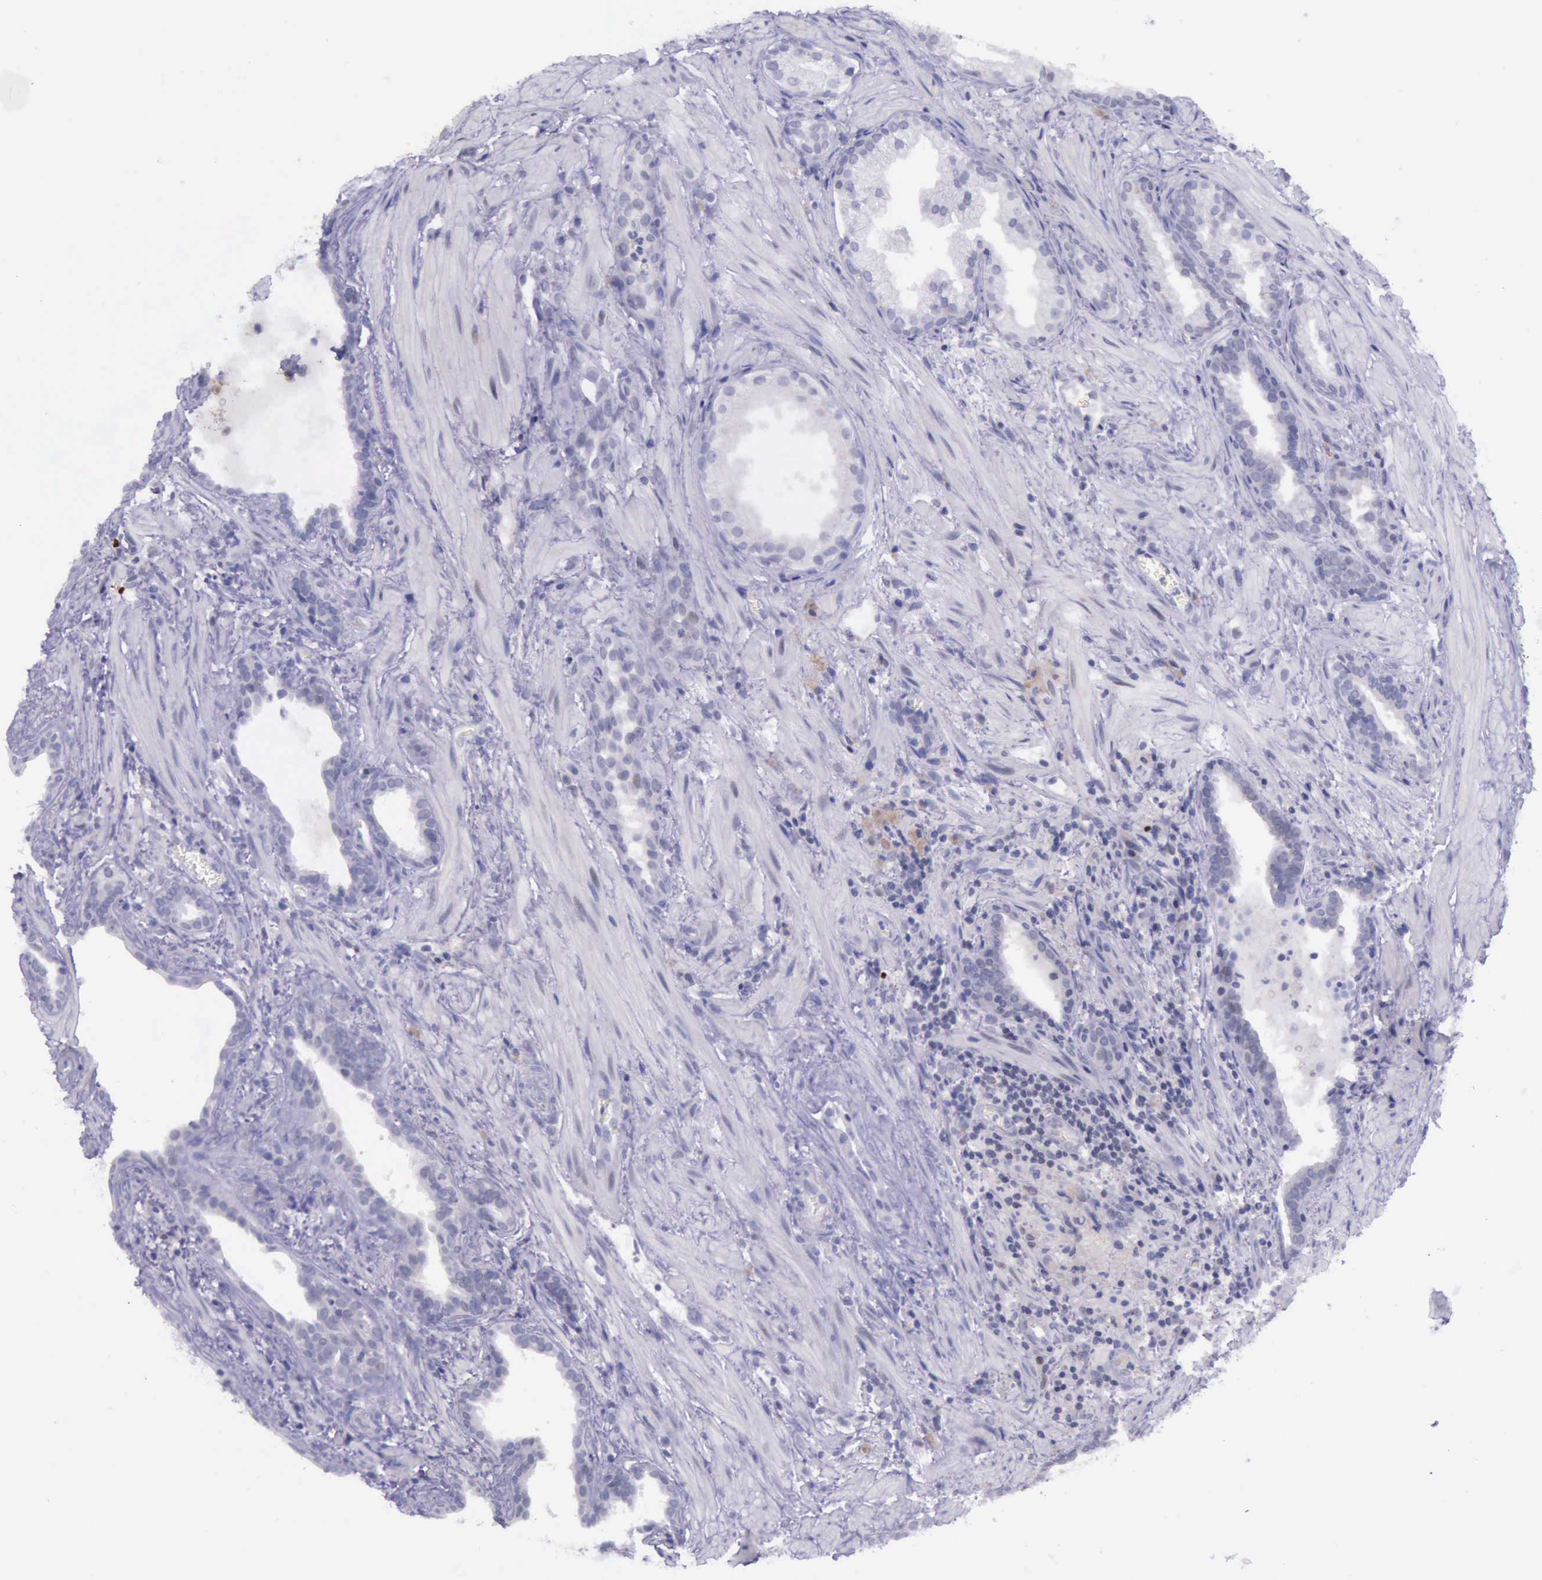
{"staining": {"intensity": "strong", "quantity": "<25%", "location": "nuclear"}, "tissue": "prostate cancer", "cell_type": "Tumor cells", "image_type": "cancer", "snomed": [{"axis": "morphology", "description": "Adenocarcinoma, Medium grade"}, {"axis": "topography", "description": "Prostate"}], "caption": "Protein expression analysis of adenocarcinoma (medium-grade) (prostate) reveals strong nuclear staining in about <25% of tumor cells.", "gene": "PARP1", "patient": {"sex": "male", "age": 64}}